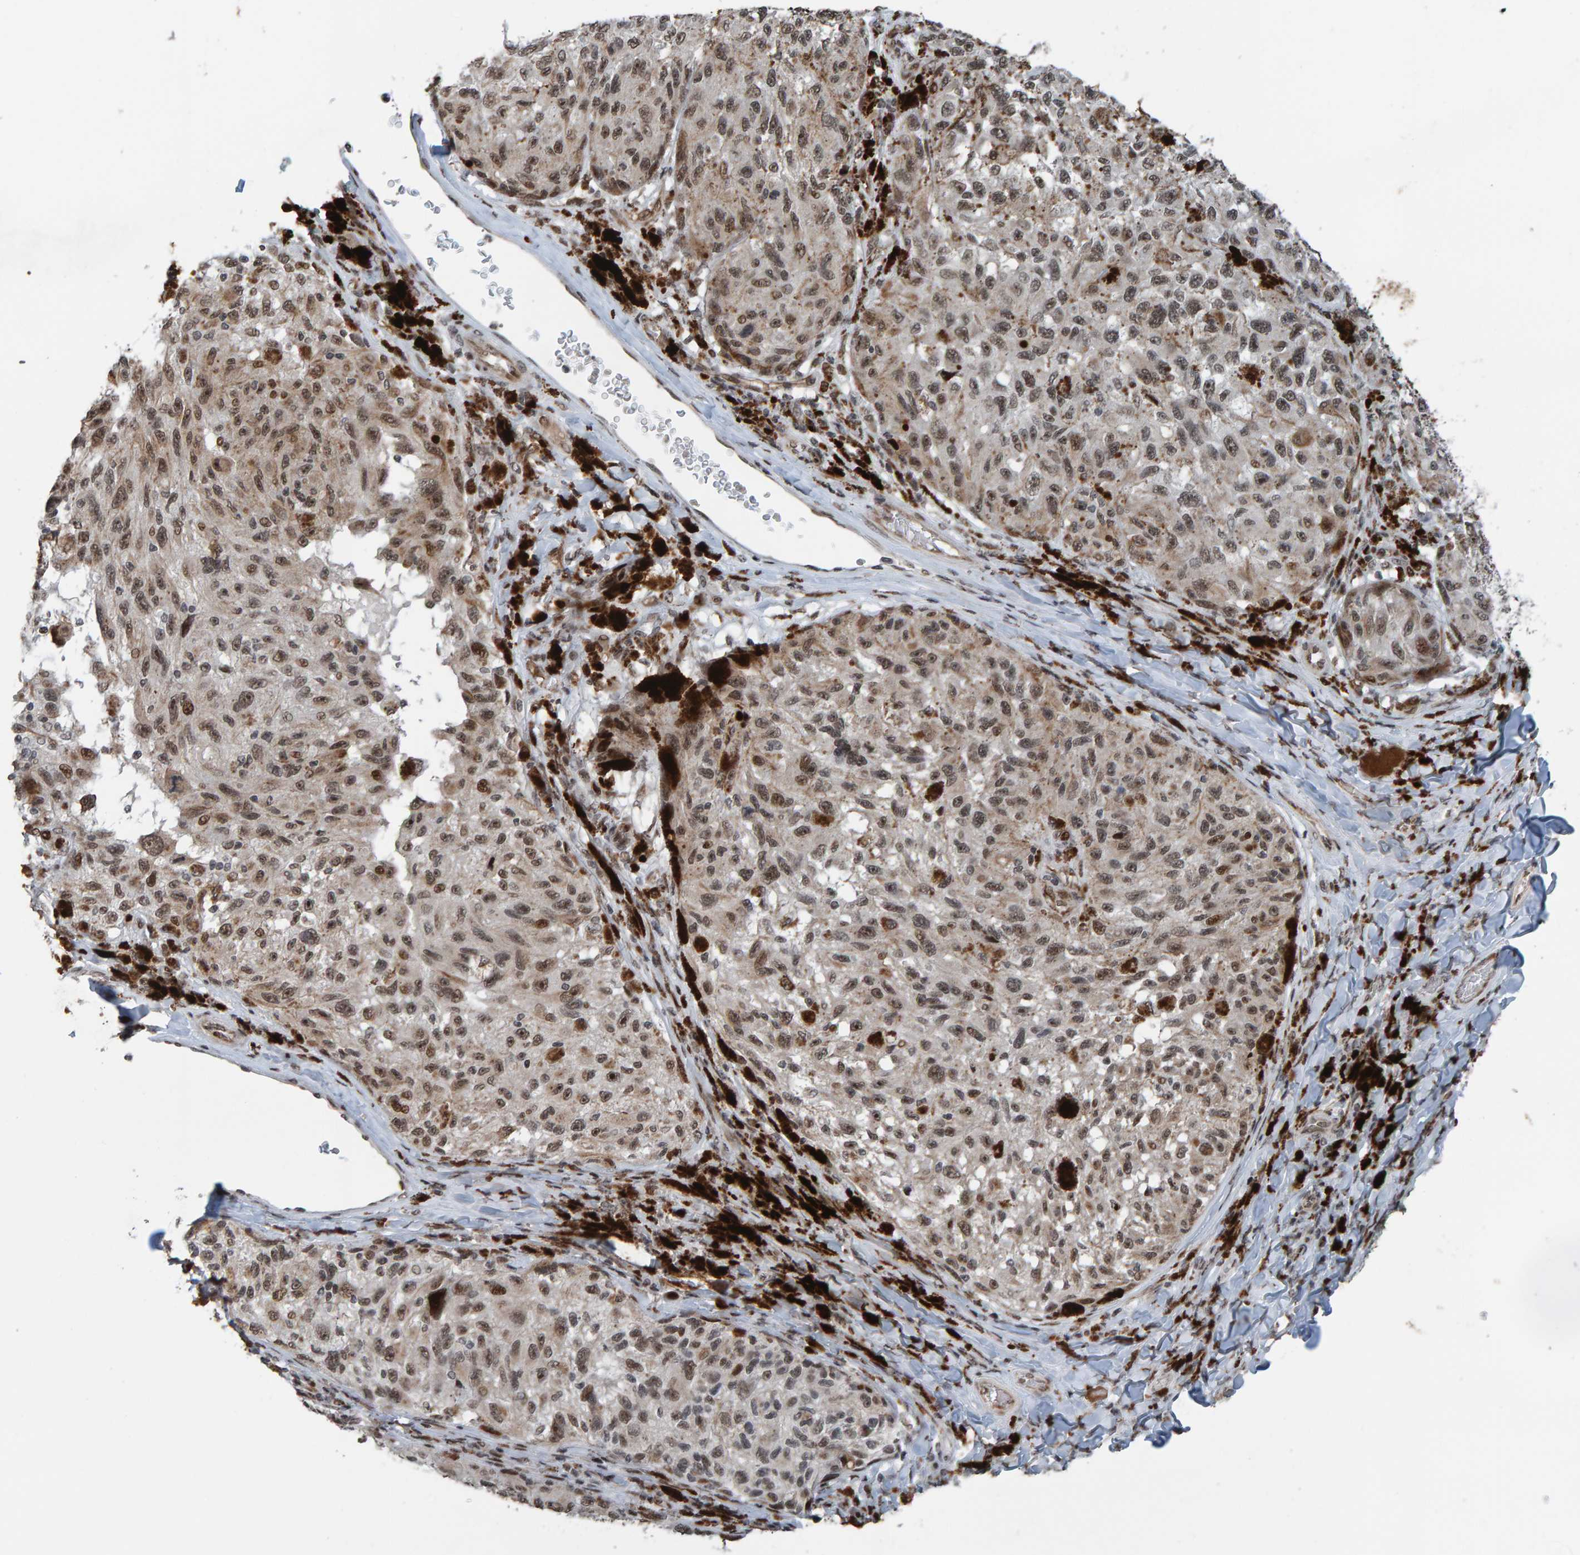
{"staining": {"intensity": "weak", "quantity": ">75%", "location": "nuclear"}, "tissue": "melanoma", "cell_type": "Tumor cells", "image_type": "cancer", "snomed": [{"axis": "morphology", "description": "Malignant melanoma, NOS"}, {"axis": "topography", "description": "Skin"}], "caption": "Immunohistochemical staining of human melanoma demonstrates low levels of weak nuclear protein staining in approximately >75% of tumor cells.", "gene": "ZNF366", "patient": {"sex": "female", "age": 73}}